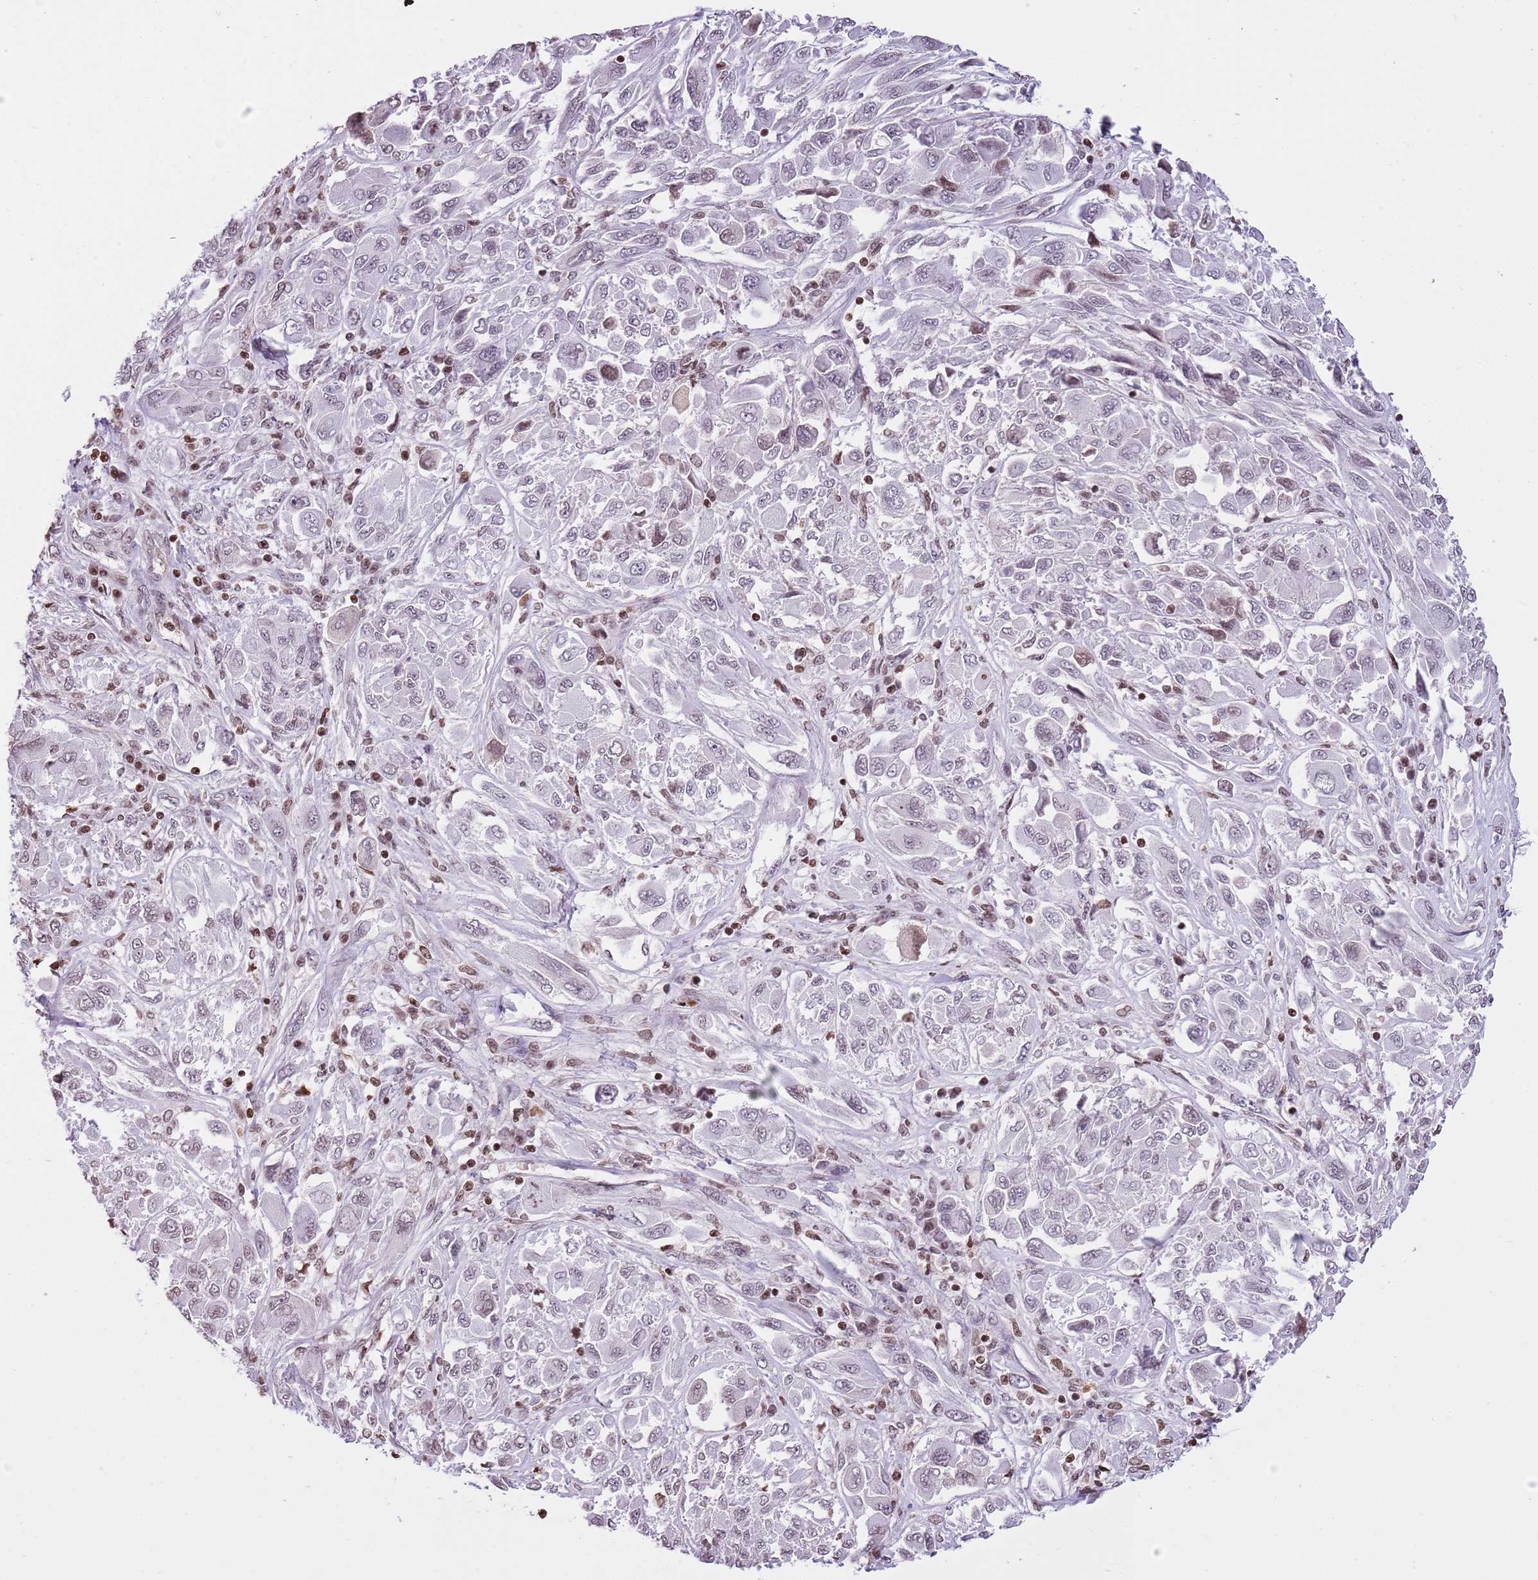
{"staining": {"intensity": "weak", "quantity": "25%-75%", "location": "nuclear"}, "tissue": "melanoma", "cell_type": "Tumor cells", "image_type": "cancer", "snomed": [{"axis": "morphology", "description": "Malignant melanoma, NOS"}, {"axis": "topography", "description": "Skin"}], "caption": "IHC image of neoplastic tissue: melanoma stained using immunohistochemistry displays low levels of weak protein expression localized specifically in the nuclear of tumor cells, appearing as a nuclear brown color.", "gene": "KPNA3", "patient": {"sex": "female", "age": 91}}